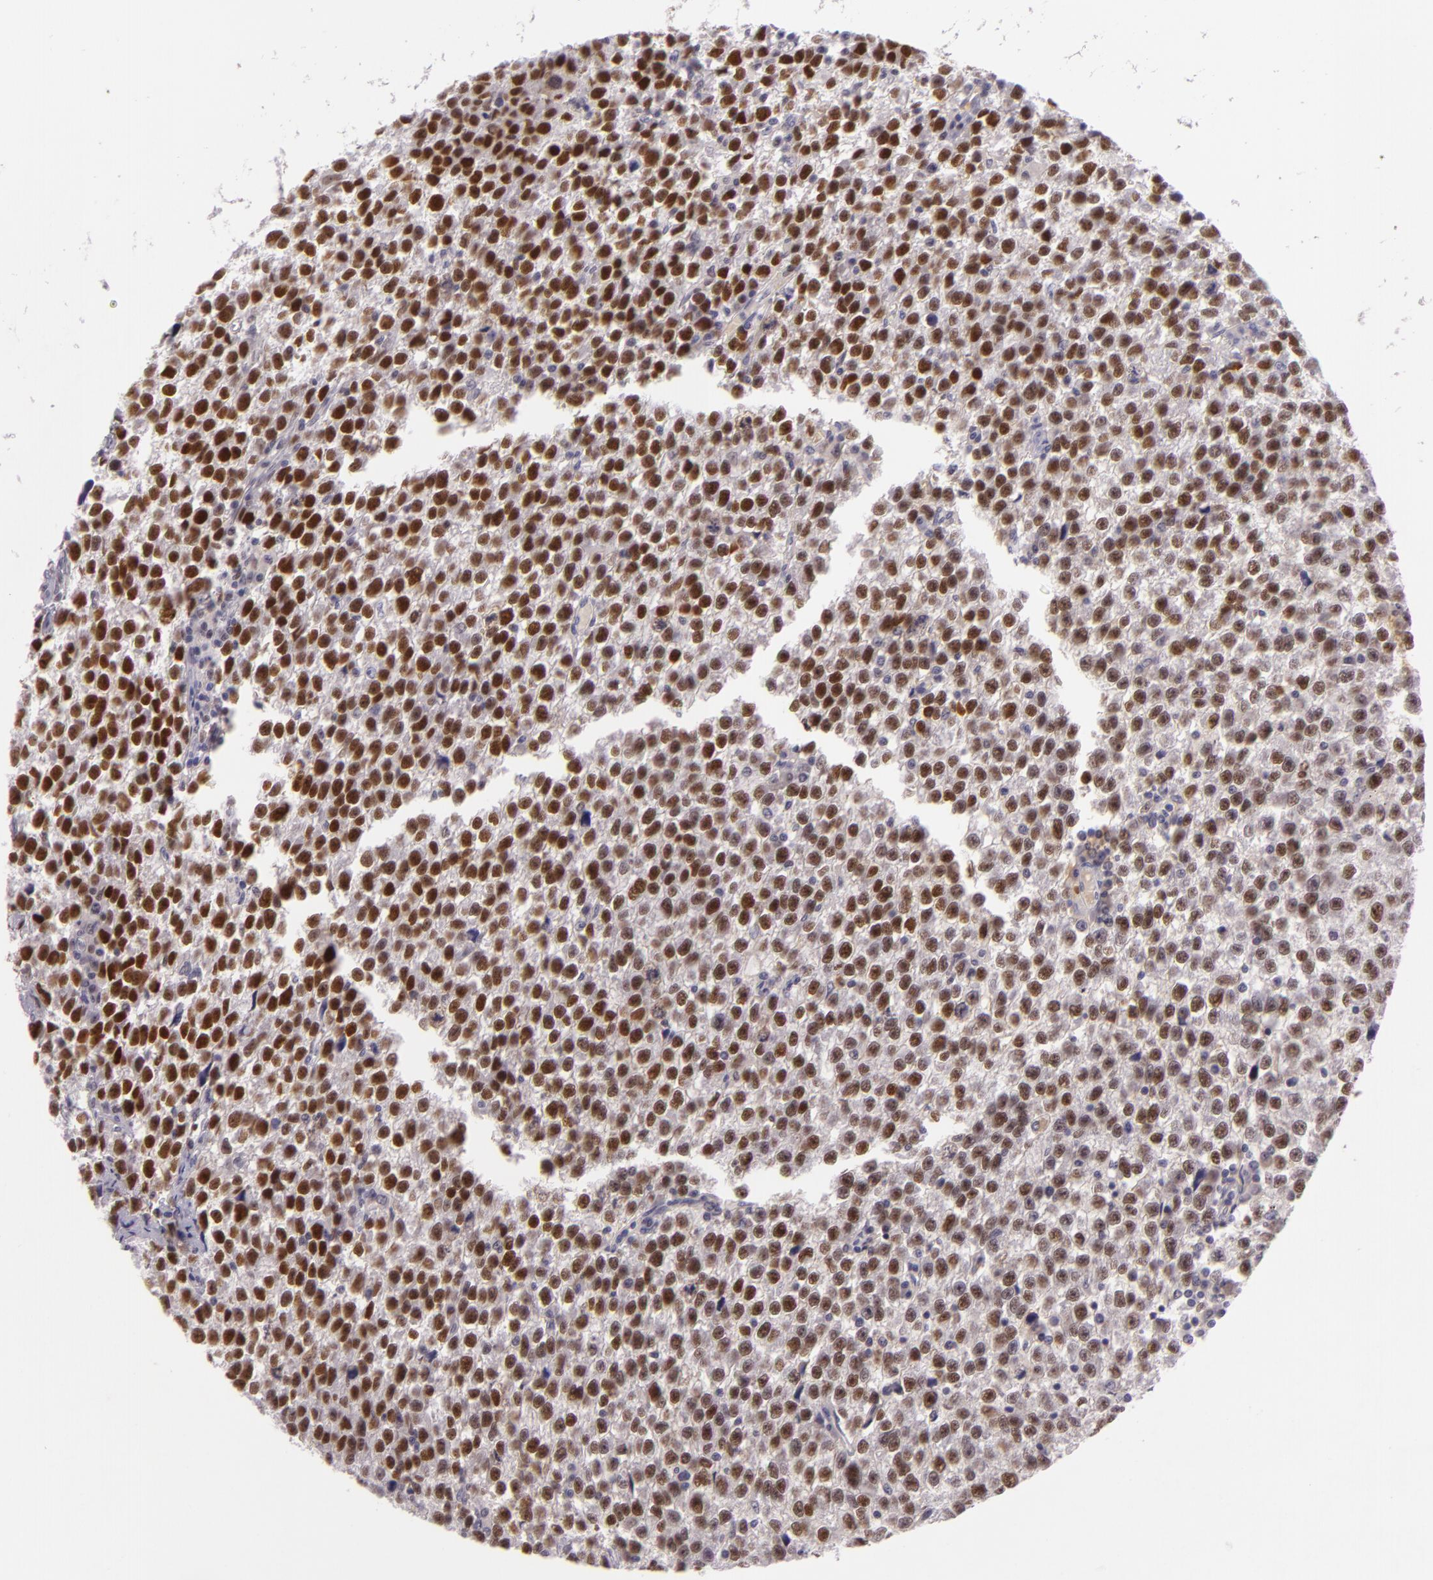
{"staining": {"intensity": "strong", "quantity": ">75%", "location": "nuclear"}, "tissue": "testis cancer", "cell_type": "Tumor cells", "image_type": "cancer", "snomed": [{"axis": "morphology", "description": "Seminoma, NOS"}, {"axis": "topography", "description": "Testis"}], "caption": "High-power microscopy captured an immunohistochemistry (IHC) image of testis seminoma, revealing strong nuclear expression in approximately >75% of tumor cells.", "gene": "CHEK2", "patient": {"sex": "male", "age": 35}}